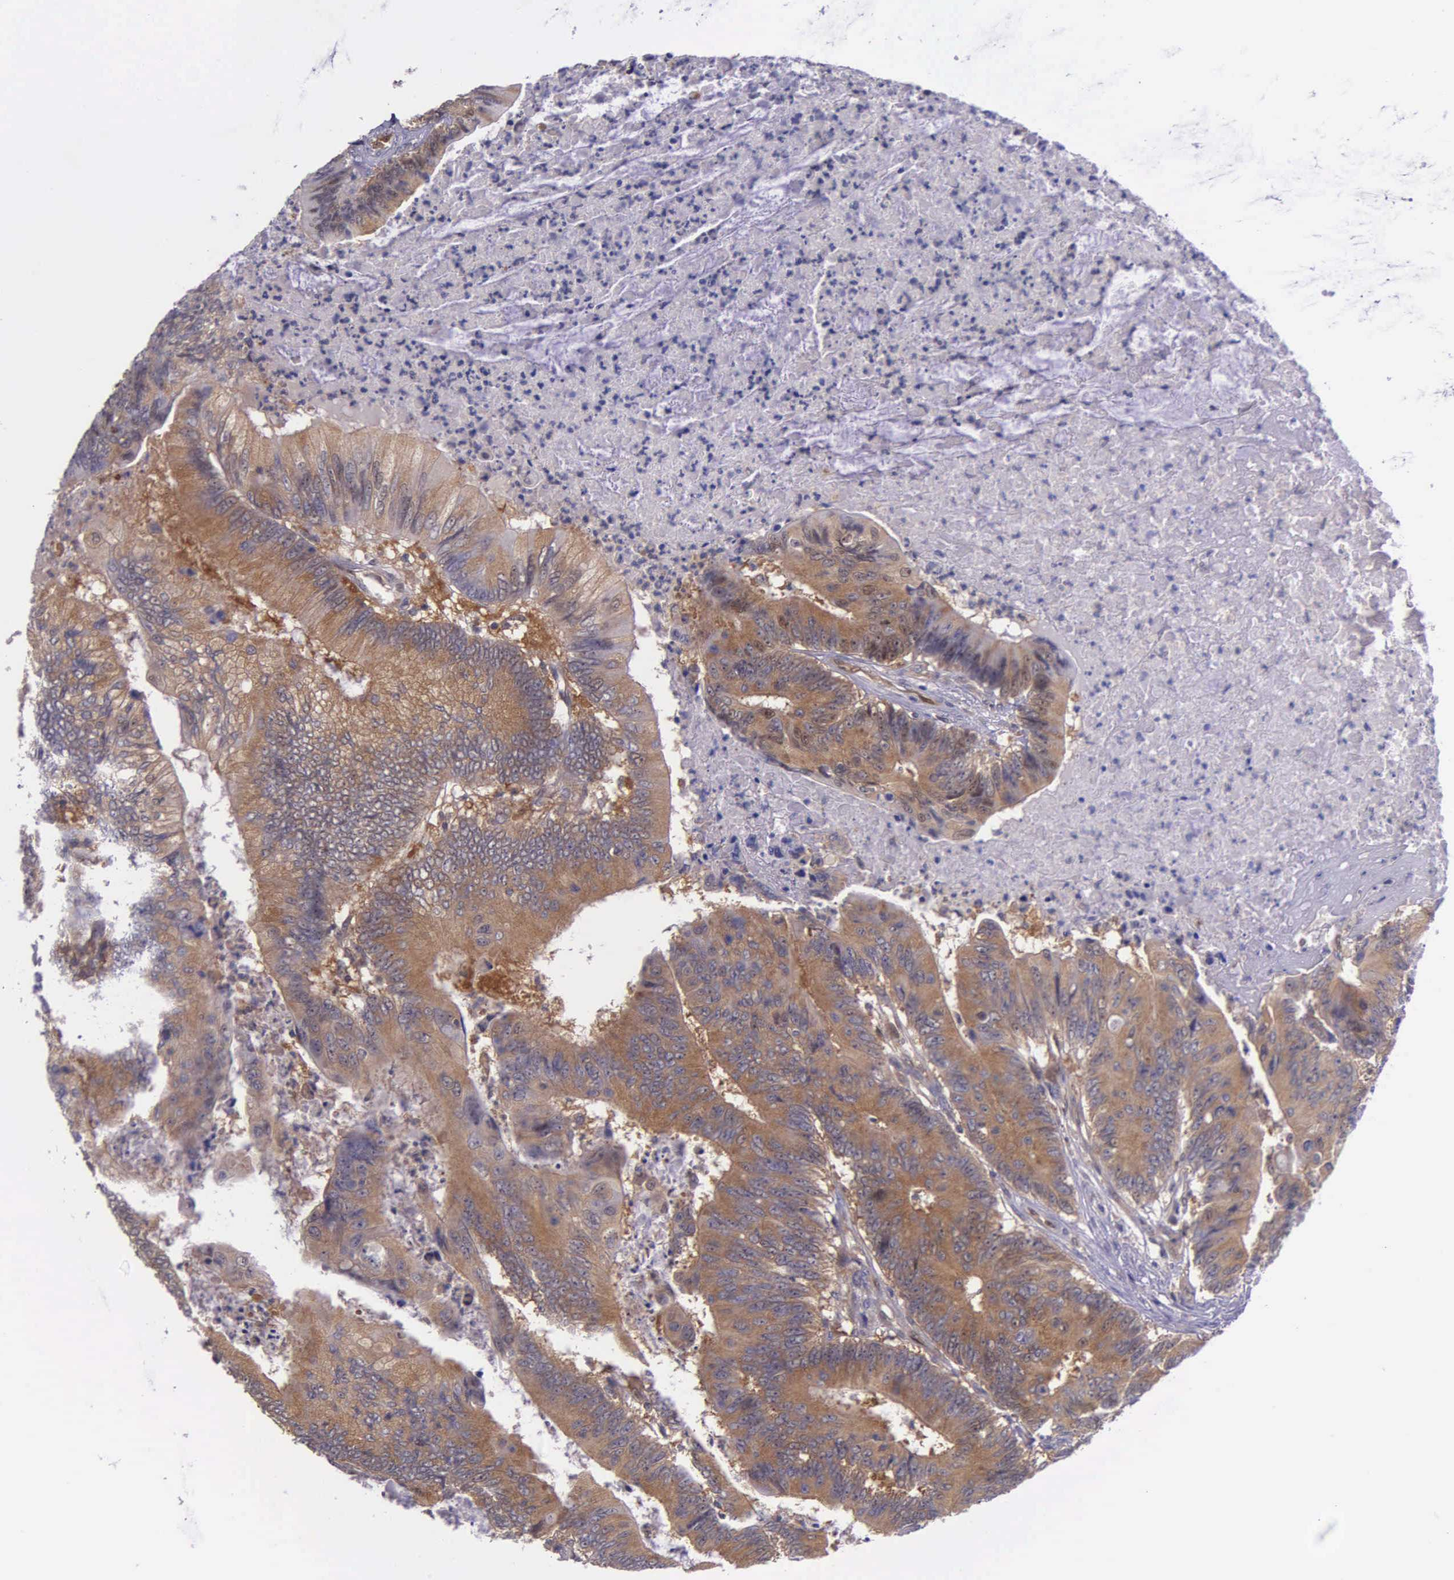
{"staining": {"intensity": "moderate", "quantity": ">75%", "location": "cytoplasmic/membranous"}, "tissue": "colorectal cancer", "cell_type": "Tumor cells", "image_type": "cancer", "snomed": [{"axis": "morphology", "description": "Adenocarcinoma, NOS"}, {"axis": "topography", "description": "Colon"}], "caption": "IHC photomicrograph of neoplastic tissue: human colorectal cancer stained using IHC demonstrates medium levels of moderate protein expression localized specifically in the cytoplasmic/membranous of tumor cells, appearing as a cytoplasmic/membranous brown color.", "gene": "GMPR2", "patient": {"sex": "male", "age": 65}}